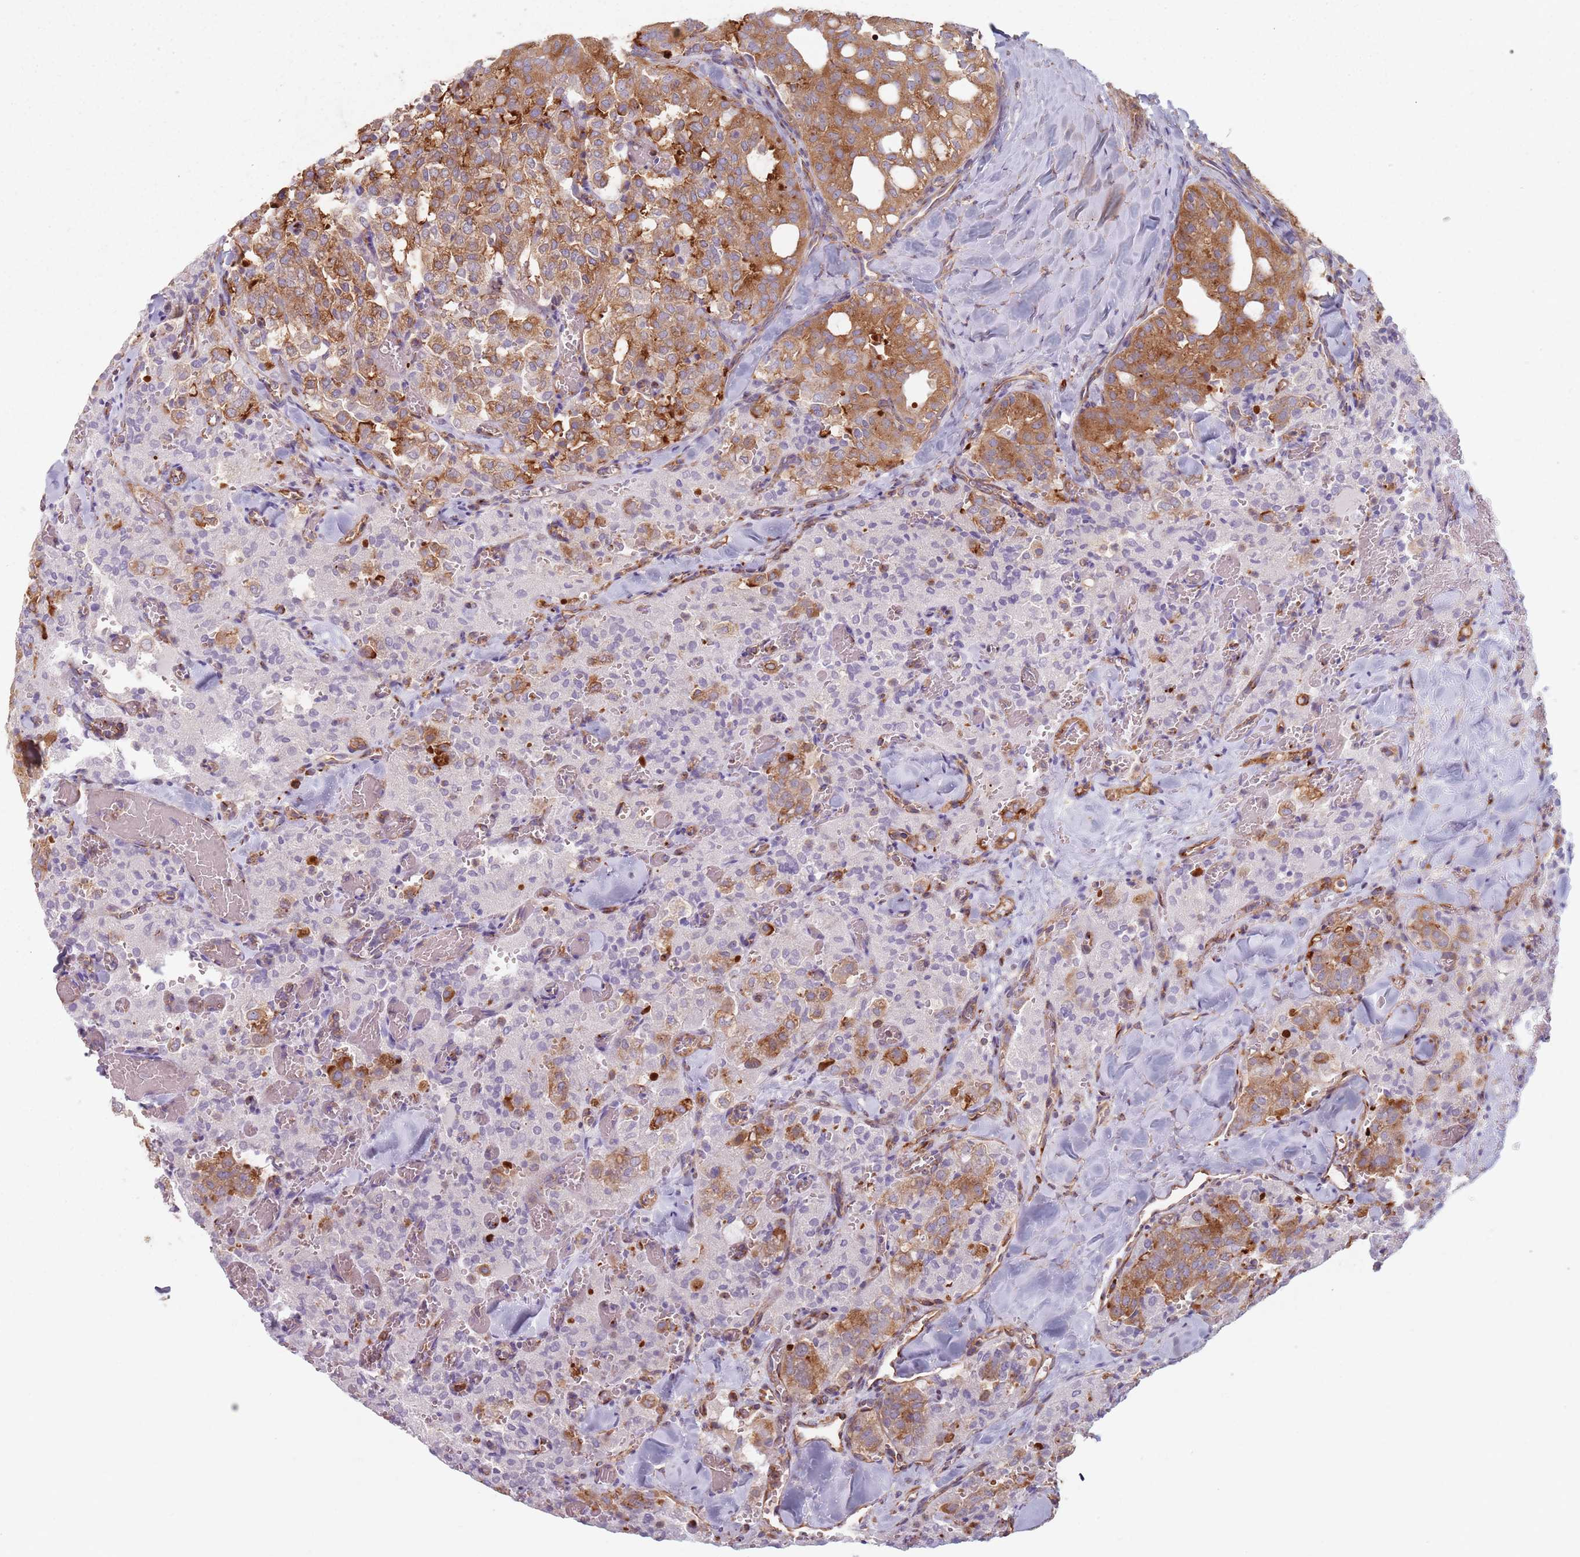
{"staining": {"intensity": "moderate", "quantity": "25%-75%", "location": "cytoplasmic/membranous"}, "tissue": "thyroid cancer", "cell_type": "Tumor cells", "image_type": "cancer", "snomed": [{"axis": "morphology", "description": "Follicular adenoma carcinoma, NOS"}, {"axis": "topography", "description": "Thyroid gland"}], "caption": "Approximately 25%-75% of tumor cells in human follicular adenoma carcinoma (thyroid) demonstrate moderate cytoplasmic/membranous protein staining as visualized by brown immunohistochemical staining.", "gene": "TPD52L2", "patient": {"sex": "male", "age": 75}}